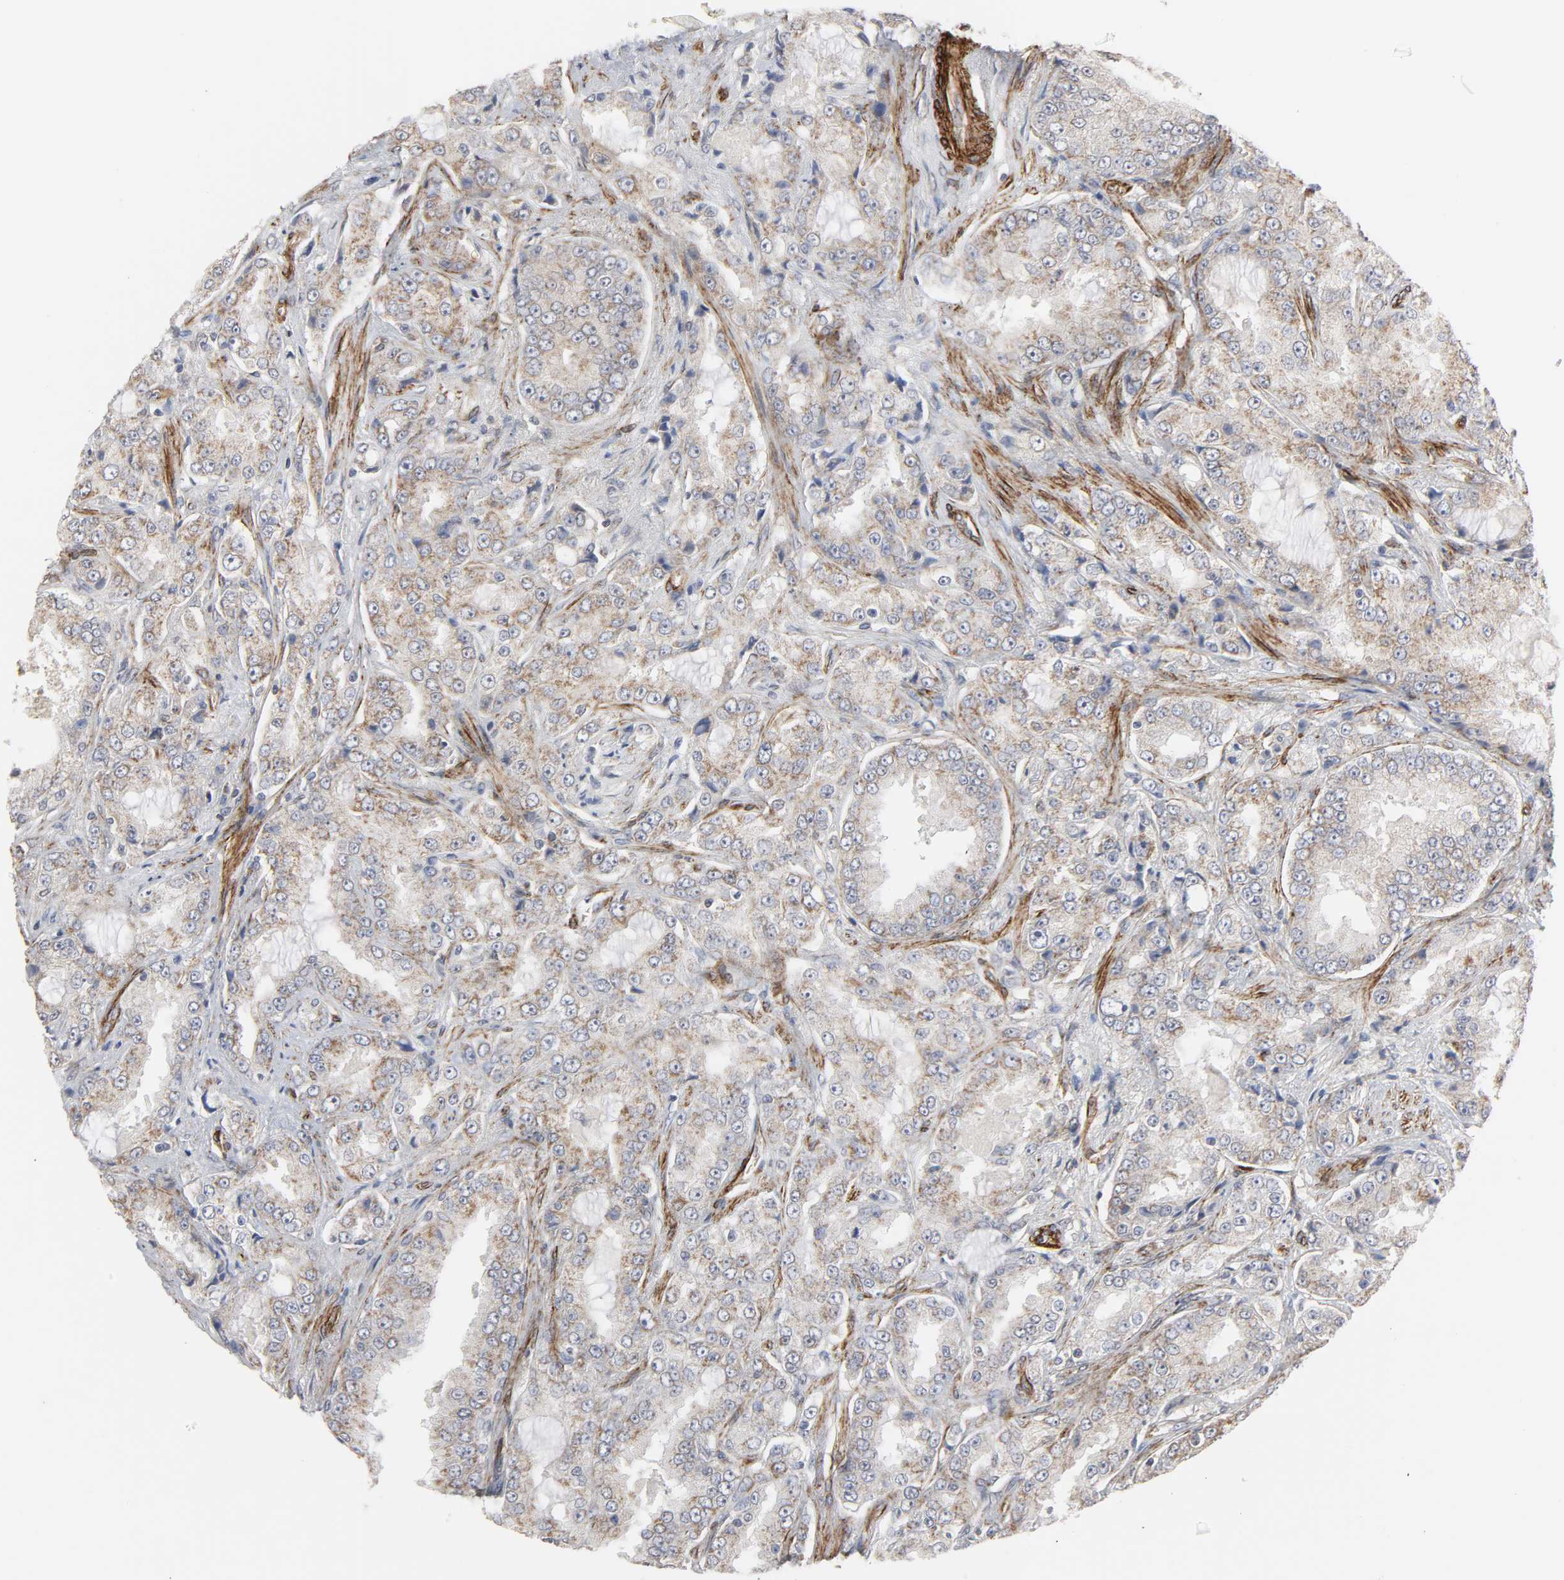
{"staining": {"intensity": "weak", "quantity": "25%-75%", "location": "cytoplasmic/membranous"}, "tissue": "prostate cancer", "cell_type": "Tumor cells", "image_type": "cancer", "snomed": [{"axis": "morphology", "description": "Adenocarcinoma, High grade"}, {"axis": "topography", "description": "Prostate"}], "caption": "IHC (DAB (3,3'-diaminobenzidine)) staining of prostate cancer (high-grade adenocarcinoma) demonstrates weak cytoplasmic/membranous protein positivity in approximately 25%-75% of tumor cells.", "gene": "GNG2", "patient": {"sex": "male", "age": 73}}